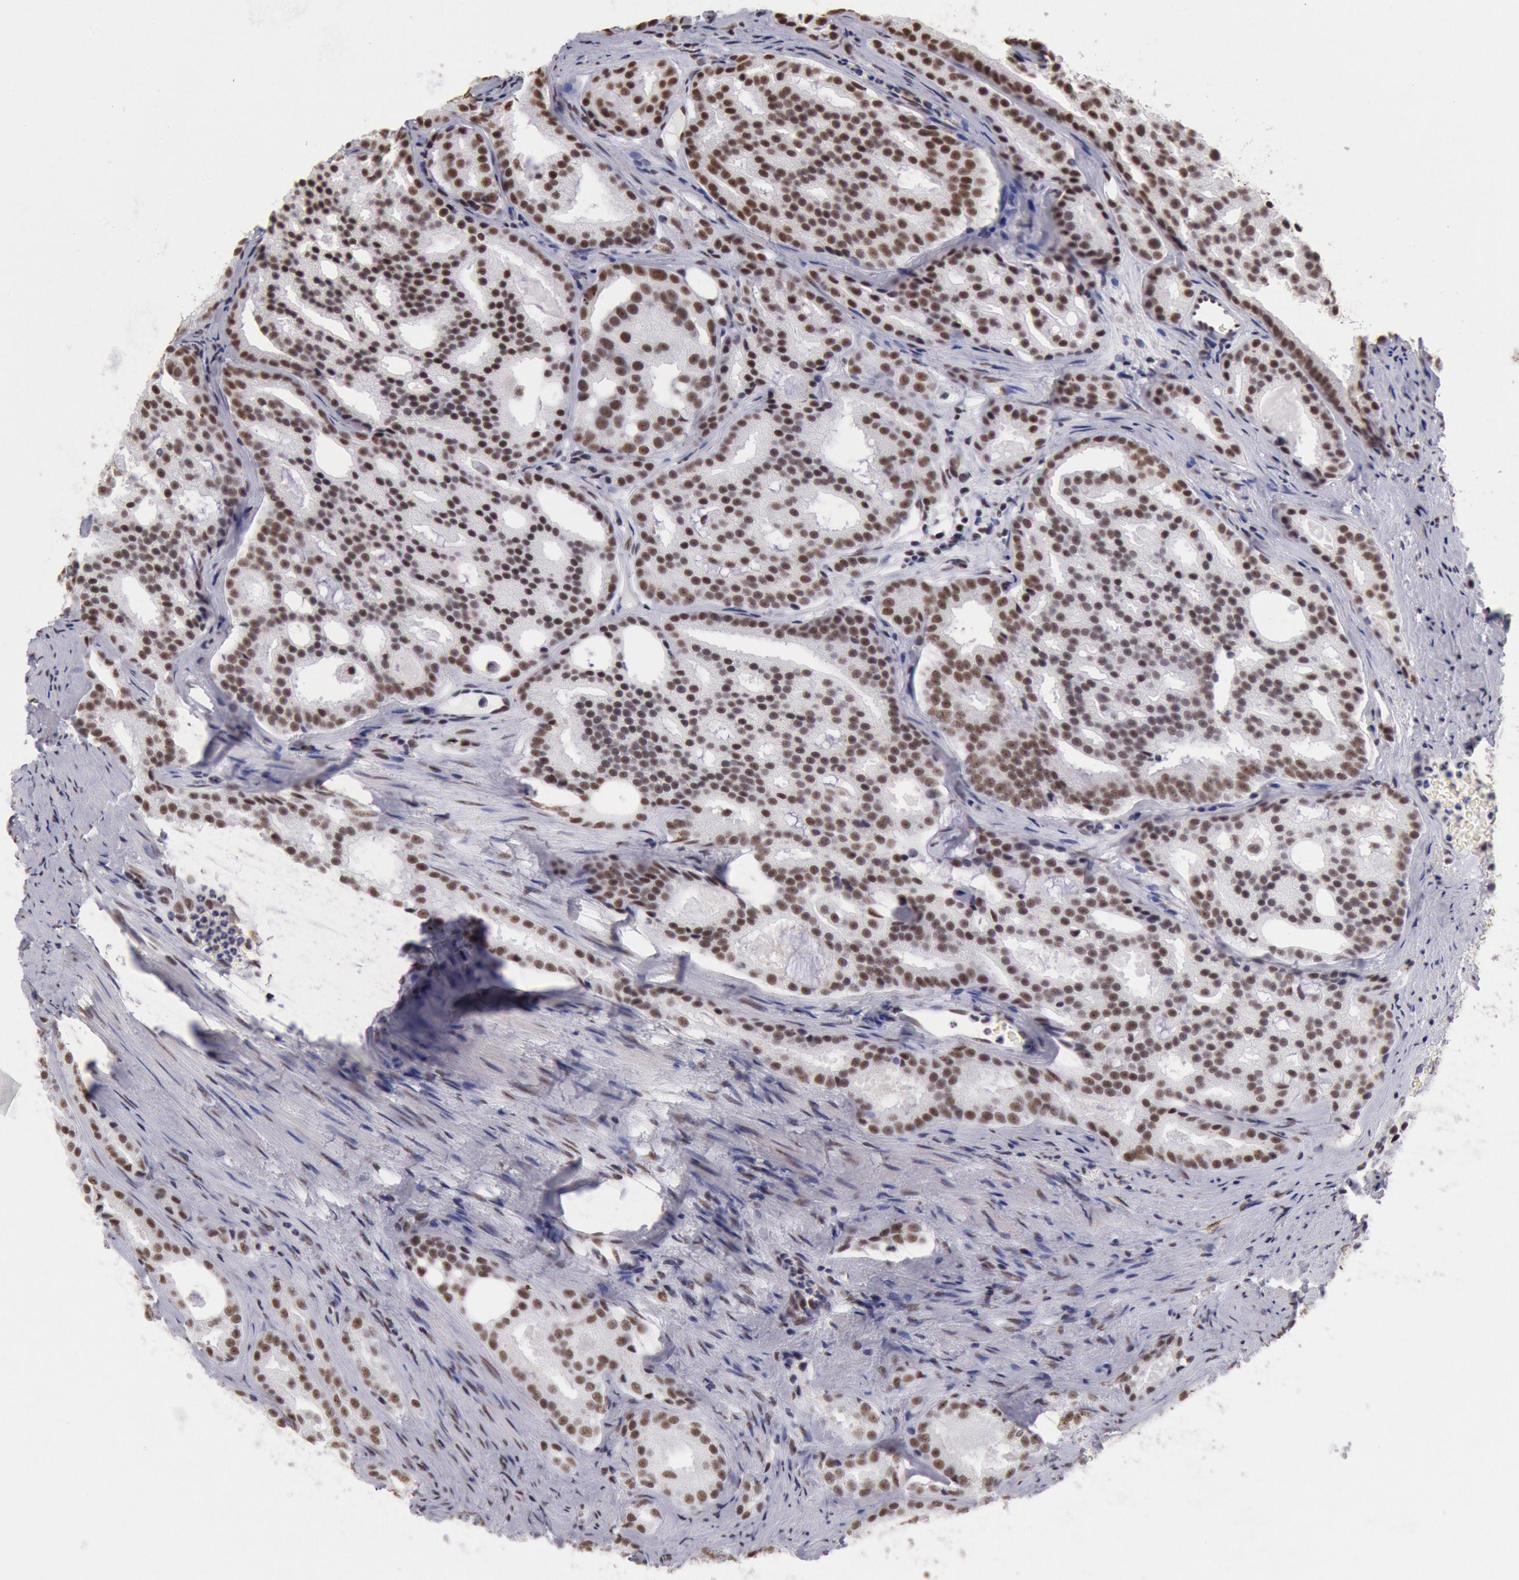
{"staining": {"intensity": "strong", "quantity": ">75%", "location": "nuclear"}, "tissue": "prostate cancer", "cell_type": "Tumor cells", "image_type": "cancer", "snomed": [{"axis": "morphology", "description": "Adenocarcinoma, High grade"}, {"axis": "topography", "description": "Prostate"}], "caption": "Prostate cancer (high-grade adenocarcinoma) stained with DAB immunohistochemistry (IHC) displays high levels of strong nuclear staining in about >75% of tumor cells.", "gene": "SNRPD3", "patient": {"sex": "male", "age": 64}}